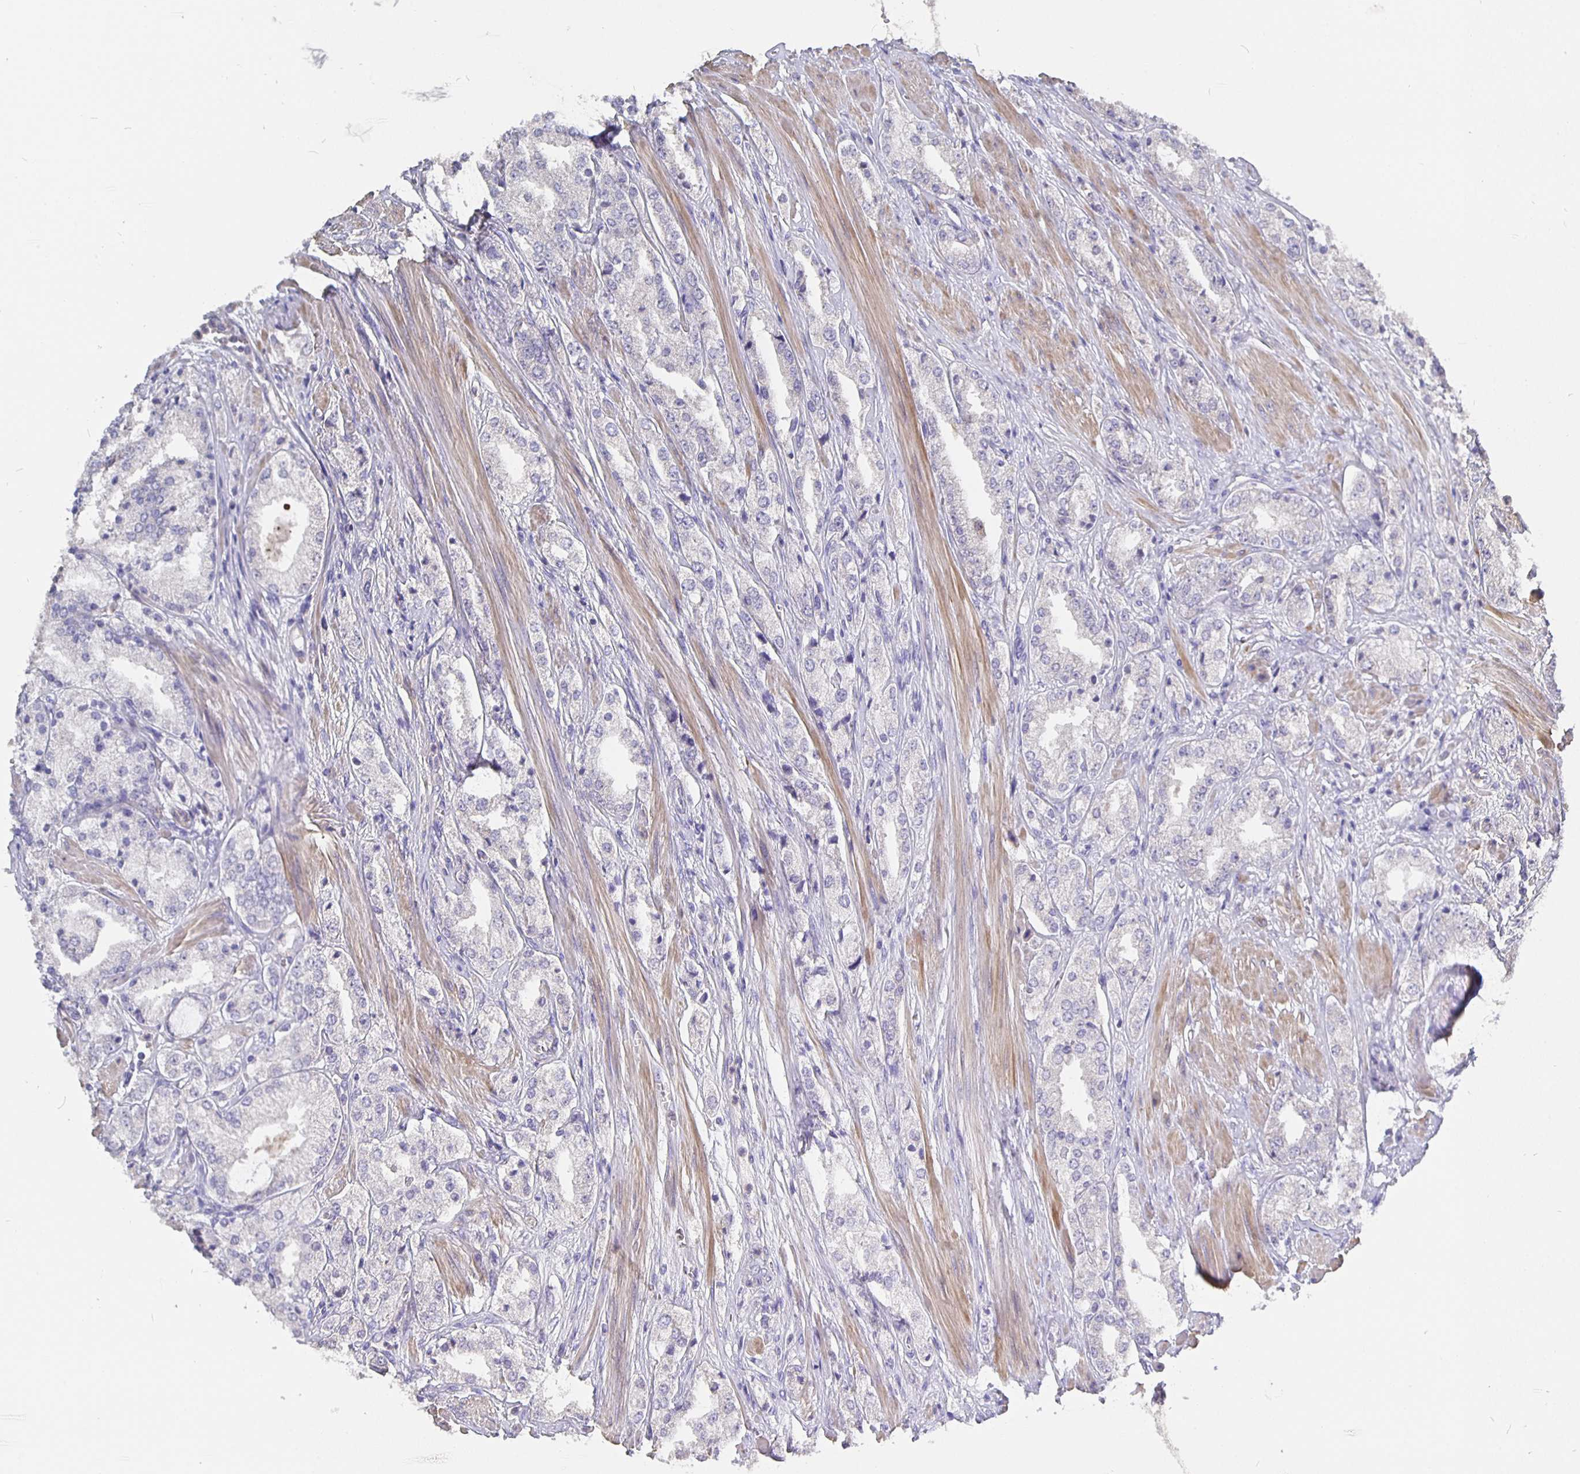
{"staining": {"intensity": "negative", "quantity": "none", "location": "none"}, "tissue": "prostate cancer", "cell_type": "Tumor cells", "image_type": "cancer", "snomed": [{"axis": "morphology", "description": "Adenocarcinoma, High grade"}, {"axis": "topography", "description": "Prostate"}], "caption": "A histopathology image of human prostate cancer is negative for staining in tumor cells. (Immunohistochemistry (ihc), brightfield microscopy, high magnification).", "gene": "CFAP74", "patient": {"sex": "male", "age": 68}}